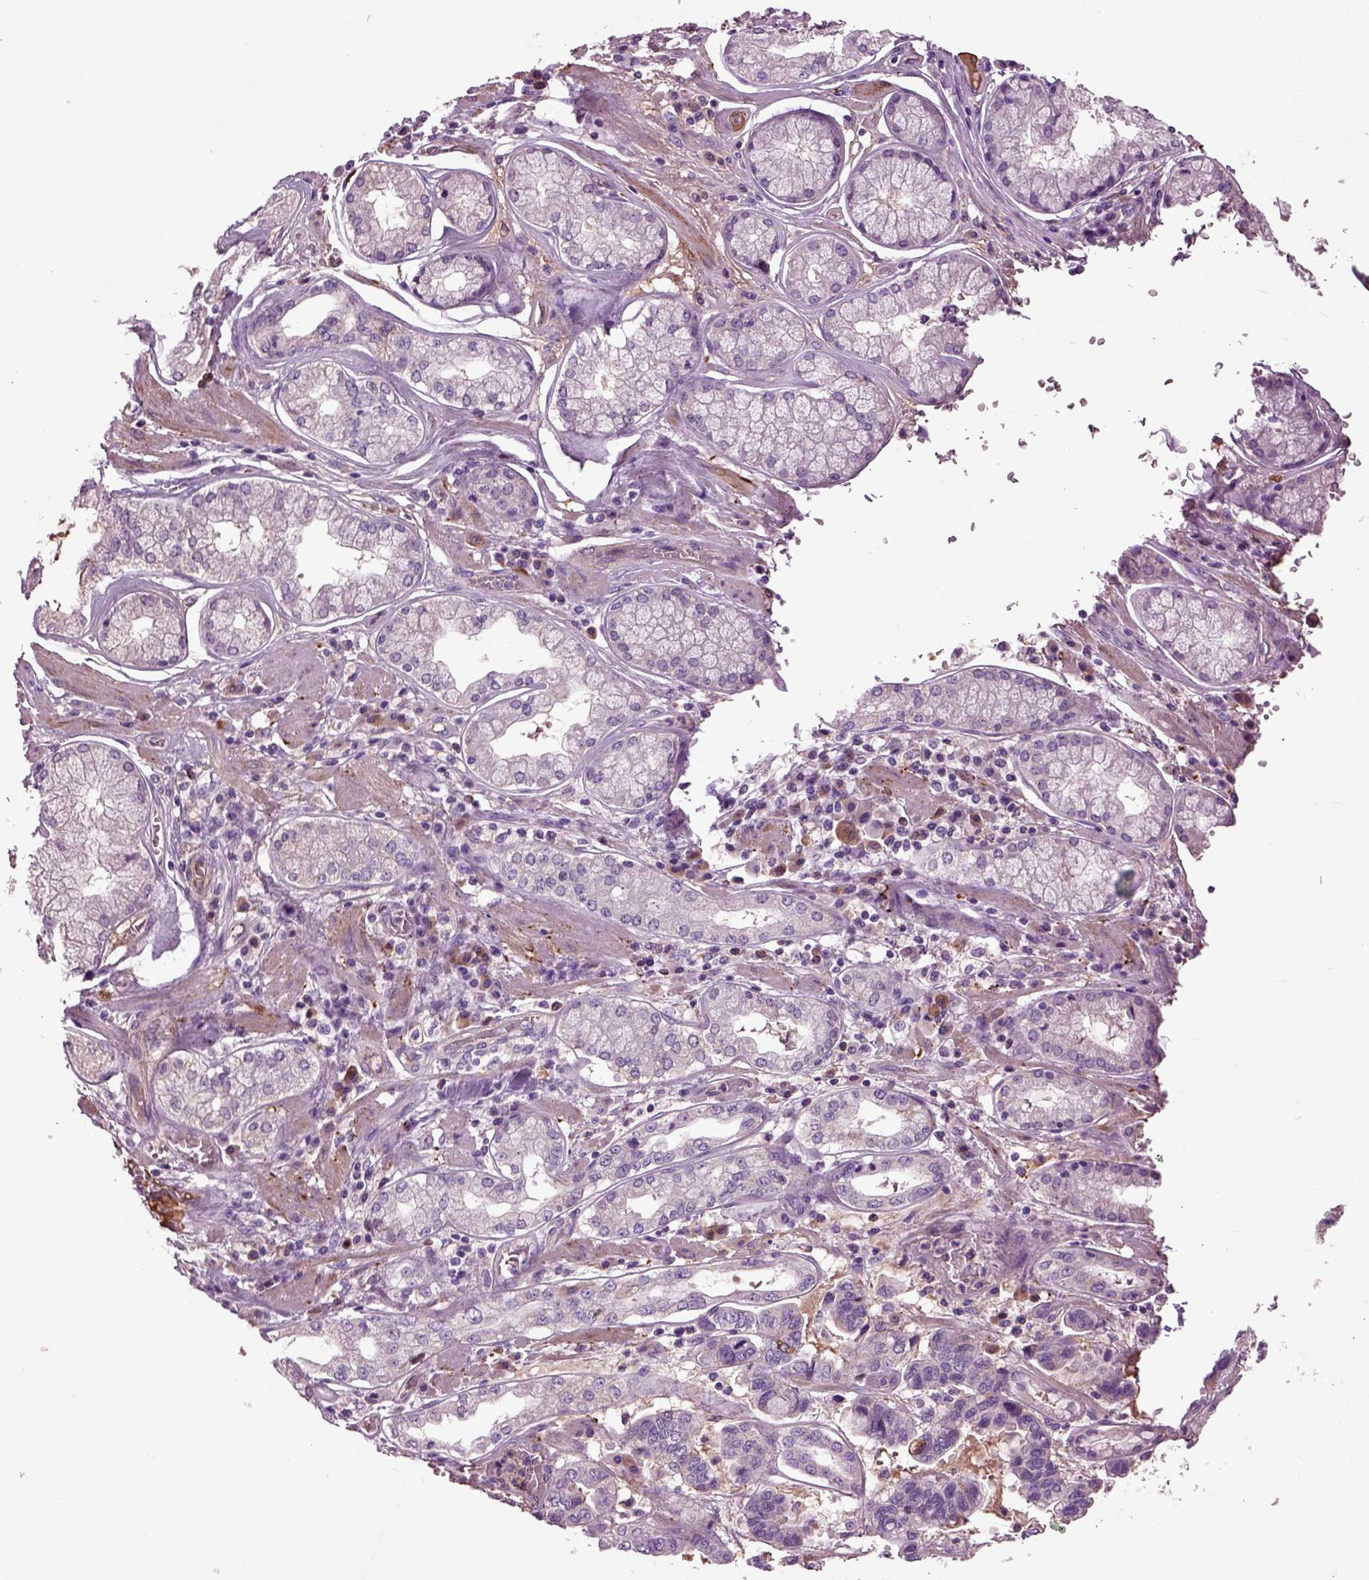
{"staining": {"intensity": "negative", "quantity": "none", "location": "none"}, "tissue": "stomach cancer", "cell_type": "Tumor cells", "image_type": "cancer", "snomed": [{"axis": "morphology", "description": "Adenocarcinoma, NOS"}, {"axis": "topography", "description": "Stomach, lower"}], "caption": "Micrograph shows no protein positivity in tumor cells of adenocarcinoma (stomach) tissue.", "gene": "SPON1", "patient": {"sex": "female", "age": 76}}